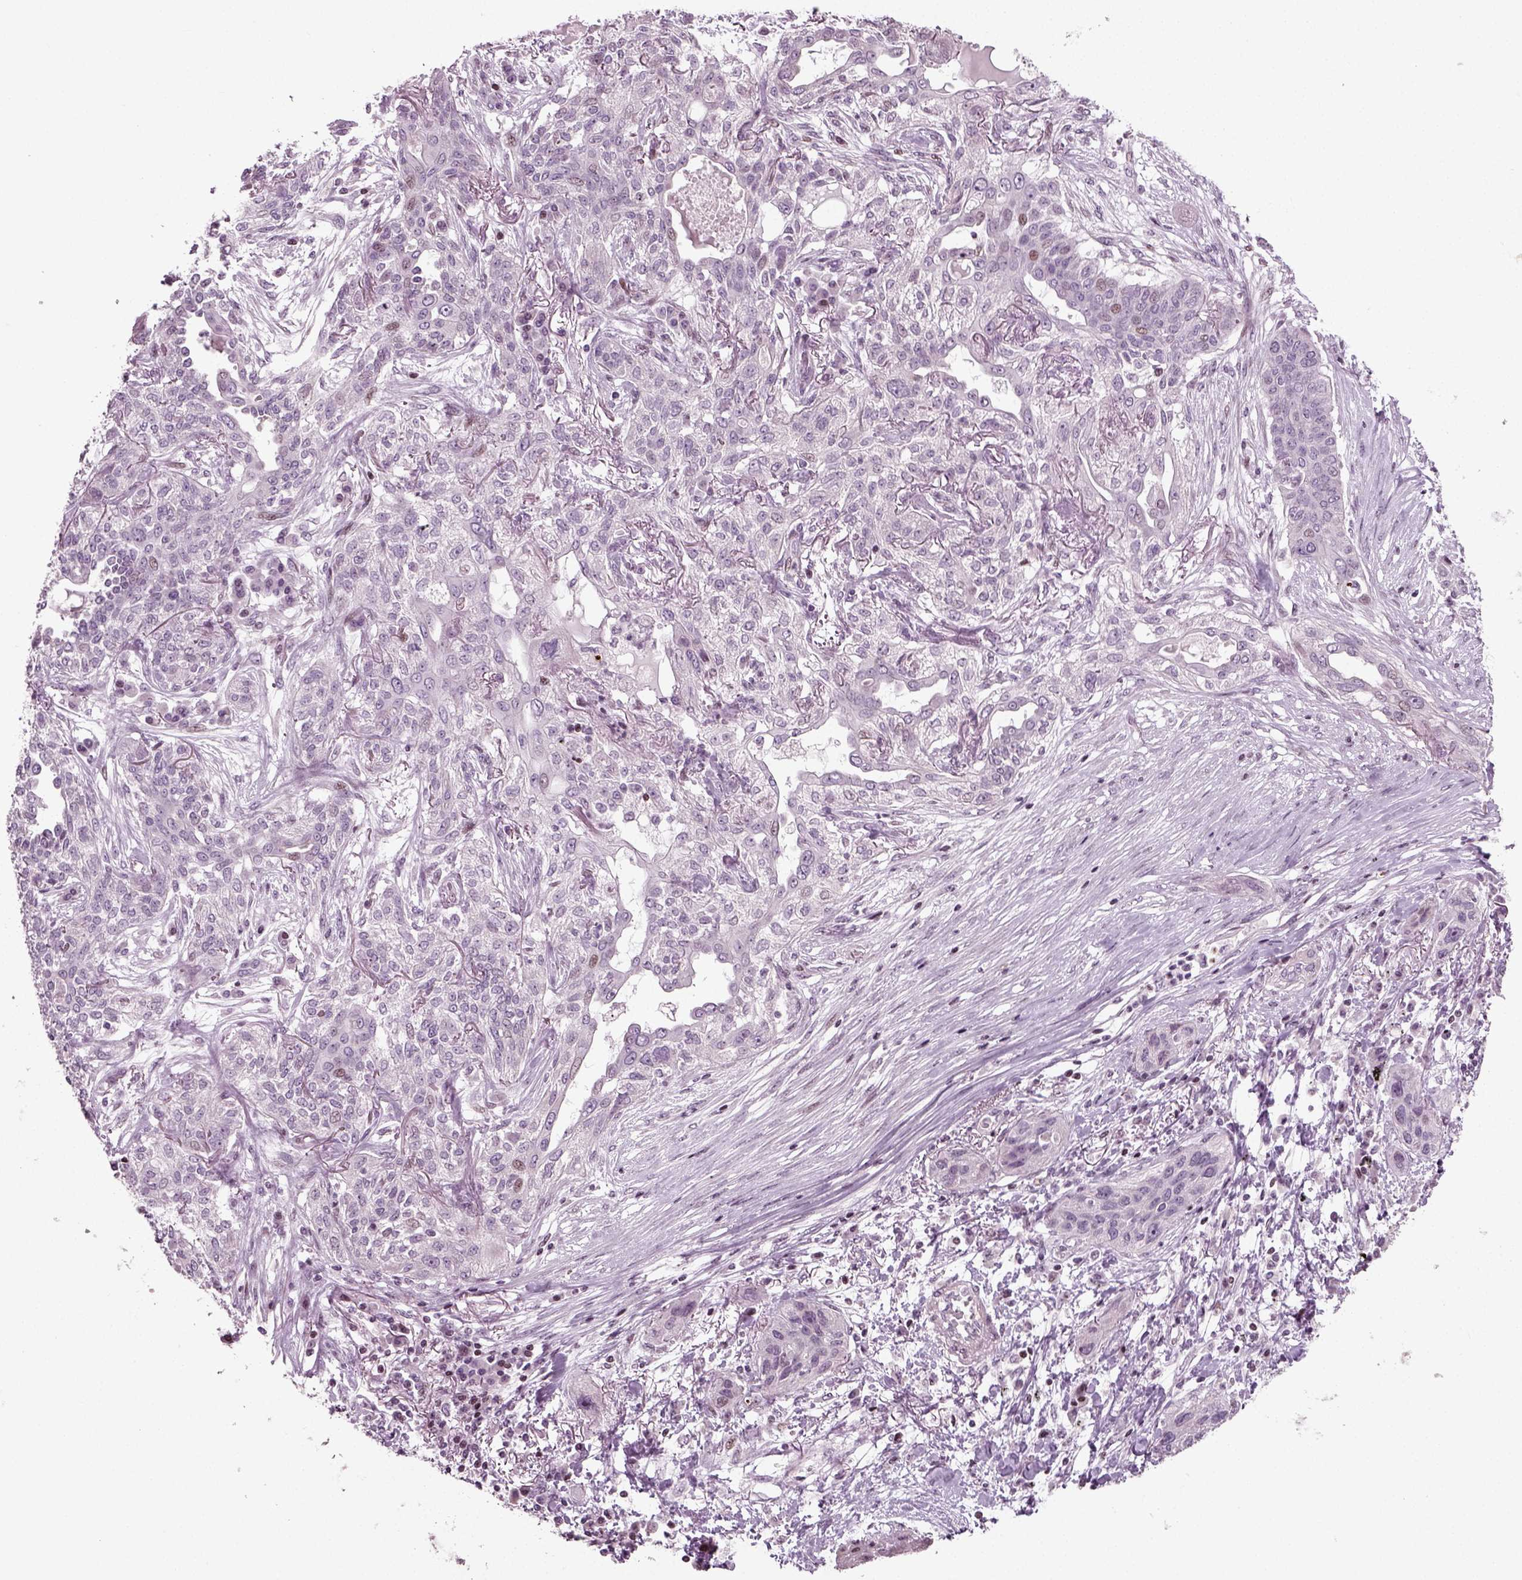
{"staining": {"intensity": "weak", "quantity": "<25%", "location": "nuclear"}, "tissue": "lung cancer", "cell_type": "Tumor cells", "image_type": "cancer", "snomed": [{"axis": "morphology", "description": "Squamous cell carcinoma, NOS"}, {"axis": "topography", "description": "Lung"}], "caption": "This is an immunohistochemistry (IHC) image of human lung squamous cell carcinoma. There is no positivity in tumor cells.", "gene": "HEYL", "patient": {"sex": "female", "age": 70}}